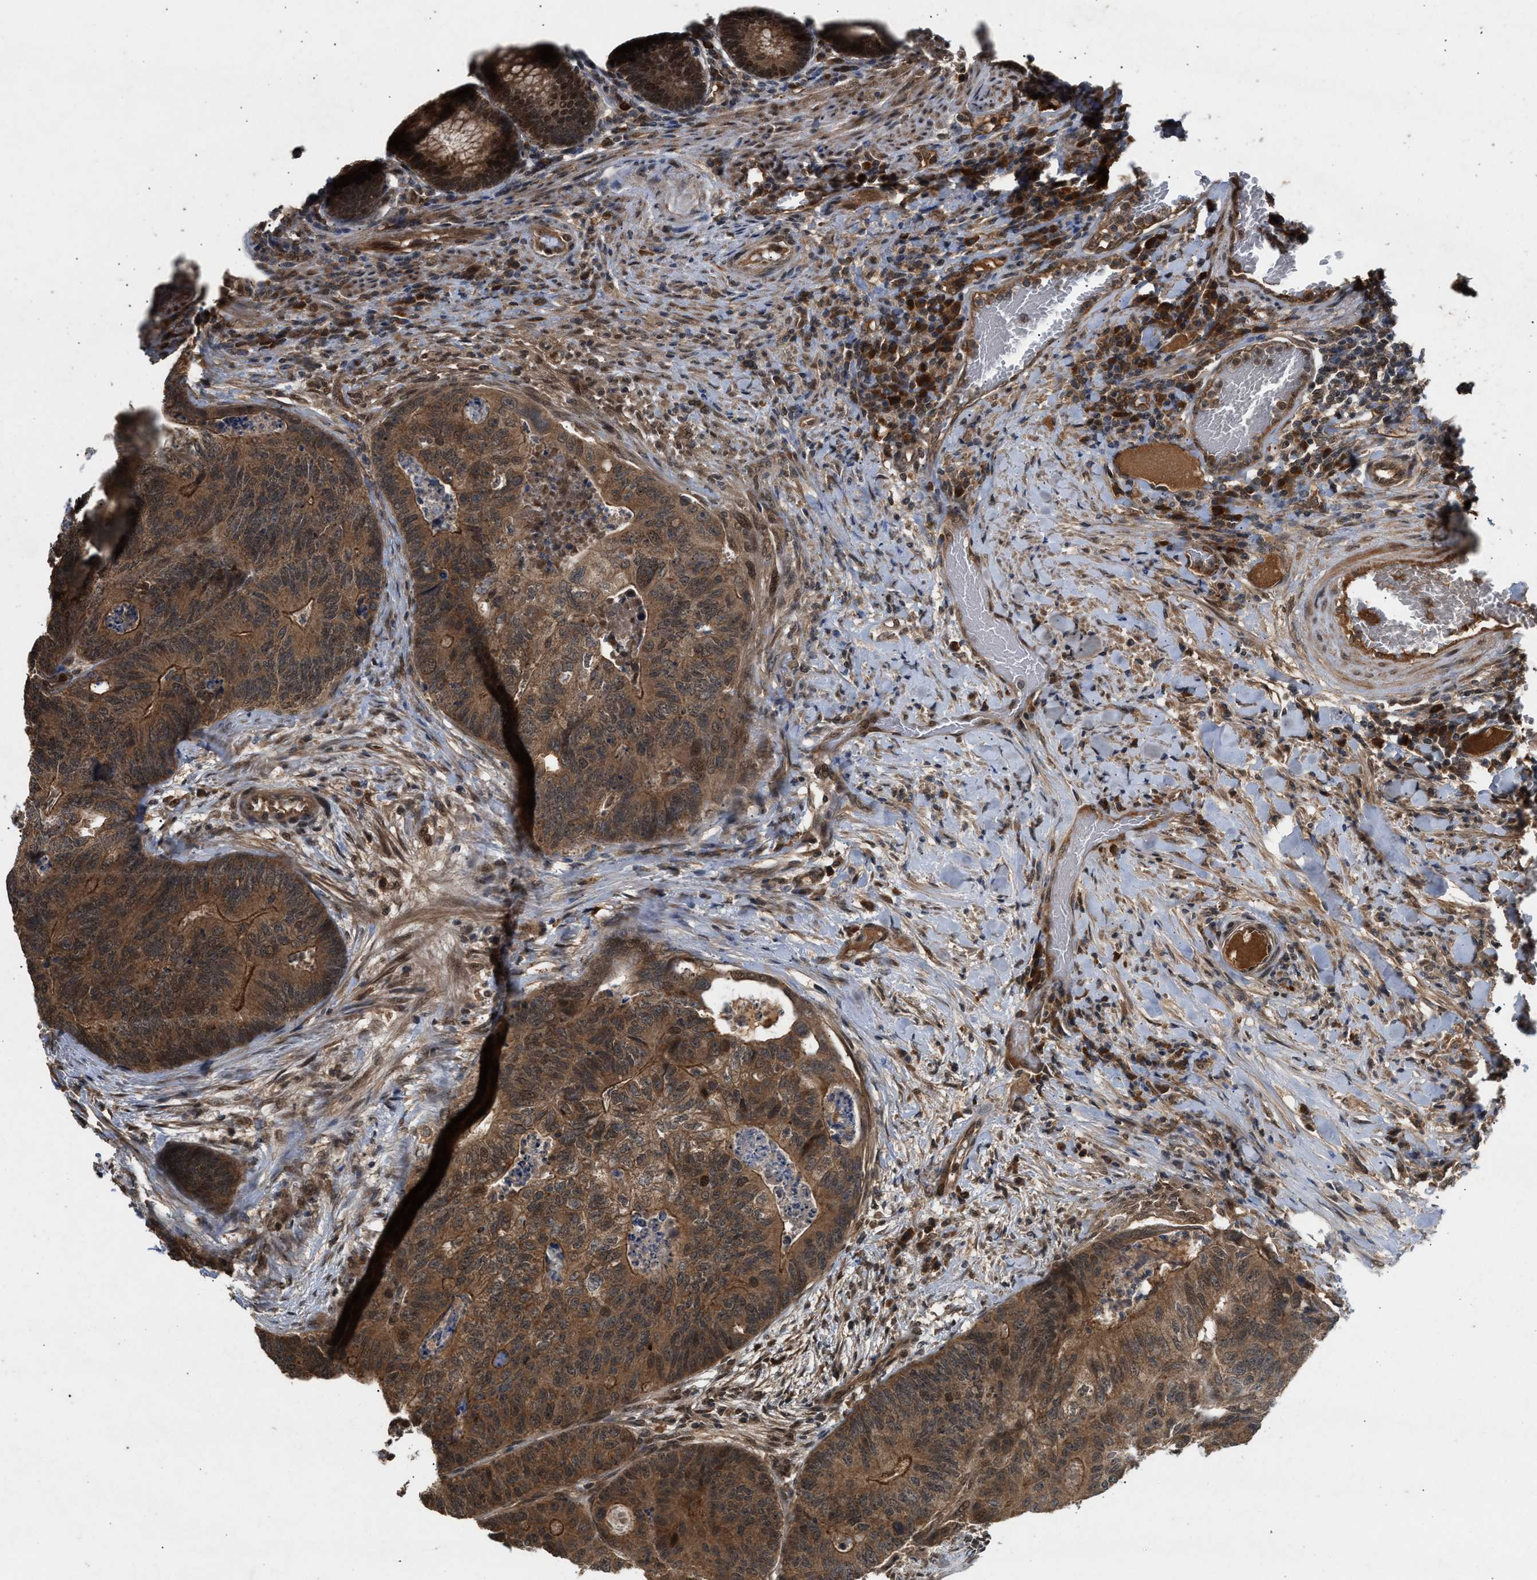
{"staining": {"intensity": "moderate", "quantity": ">75%", "location": "cytoplasmic/membranous,nuclear"}, "tissue": "colorectal cancer", "cell_type": "Tumor cells", "image_type": "cancer", "snomed": [{"axis": "morphology", "description": "Adenocarcinoma, NOS"}, {"axis": "topography", "description": "Colon"}], "caption": "Protein staining of adenocarcinoma (colorectal) tissue reveals moderate cytoplasmic/membranous and nuclear positivity in about >75% of tumor cells.", "gene": "RUSC2", "patient": {"sex": "female", "age": 67}}